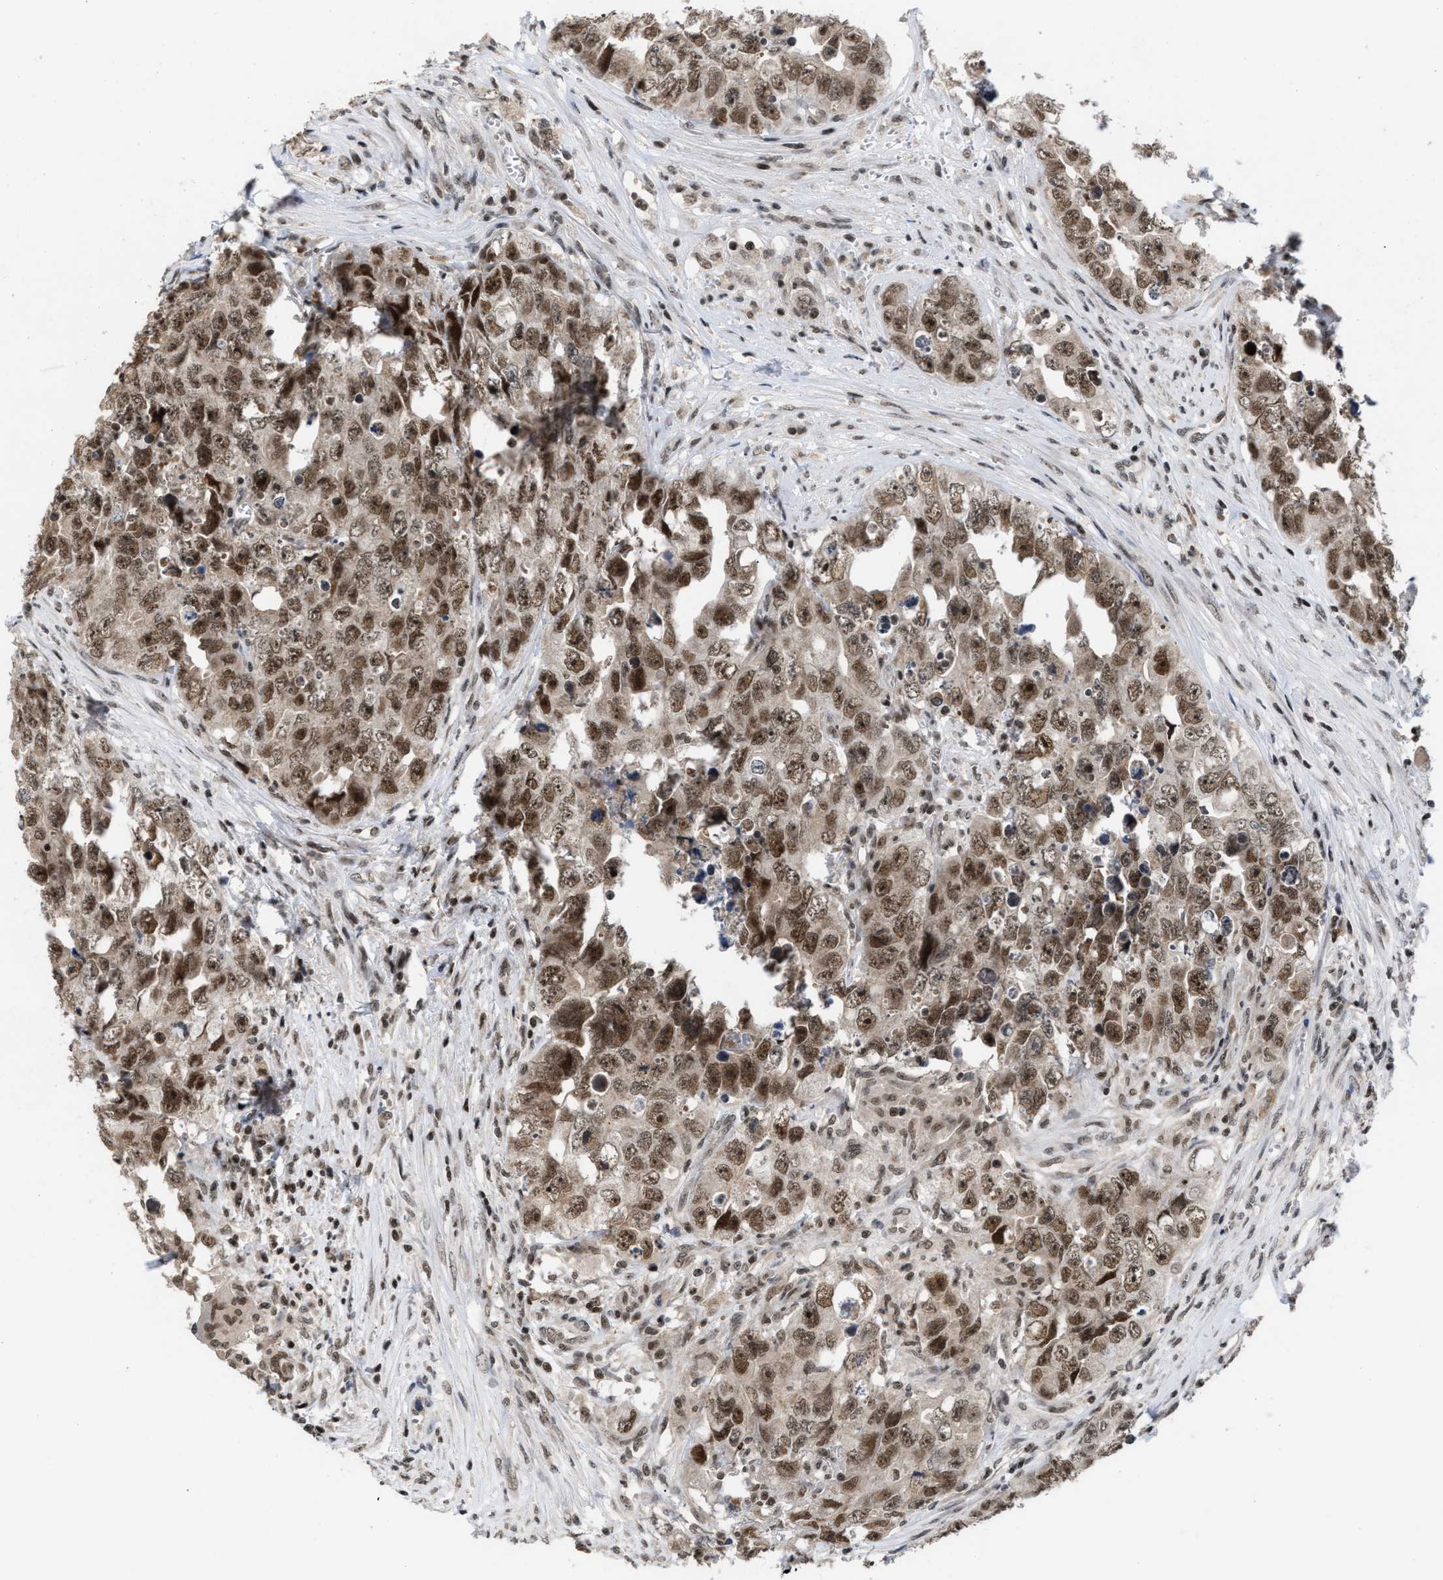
{"staining": {"intensity": "moderate", "quantity": ">75%", "location": "nuclear"}, "tissue": "testis cancer", "cell_type": "Tumor cells", "image_type": "cancer", "snomed": [{"axis": "morphology", "description": "Seminoma, NOS"}, {"axis": "morphology", "description": "Carcinoma, Embryonal, NOS"}, {"axis": "topography", "description": "Testis"}], "caption": "Testis cancer (seminoma) tissue displays moderate nuclear expression in about >75% of tumor cells, visualized by immunohistochemistry. (DAB (3,3'-diaminobenzidine) = brown stain, brightfield microscopy at high magnification).", "gene": "C9orf78", "patient": {"sex": "male", "age": 43}}